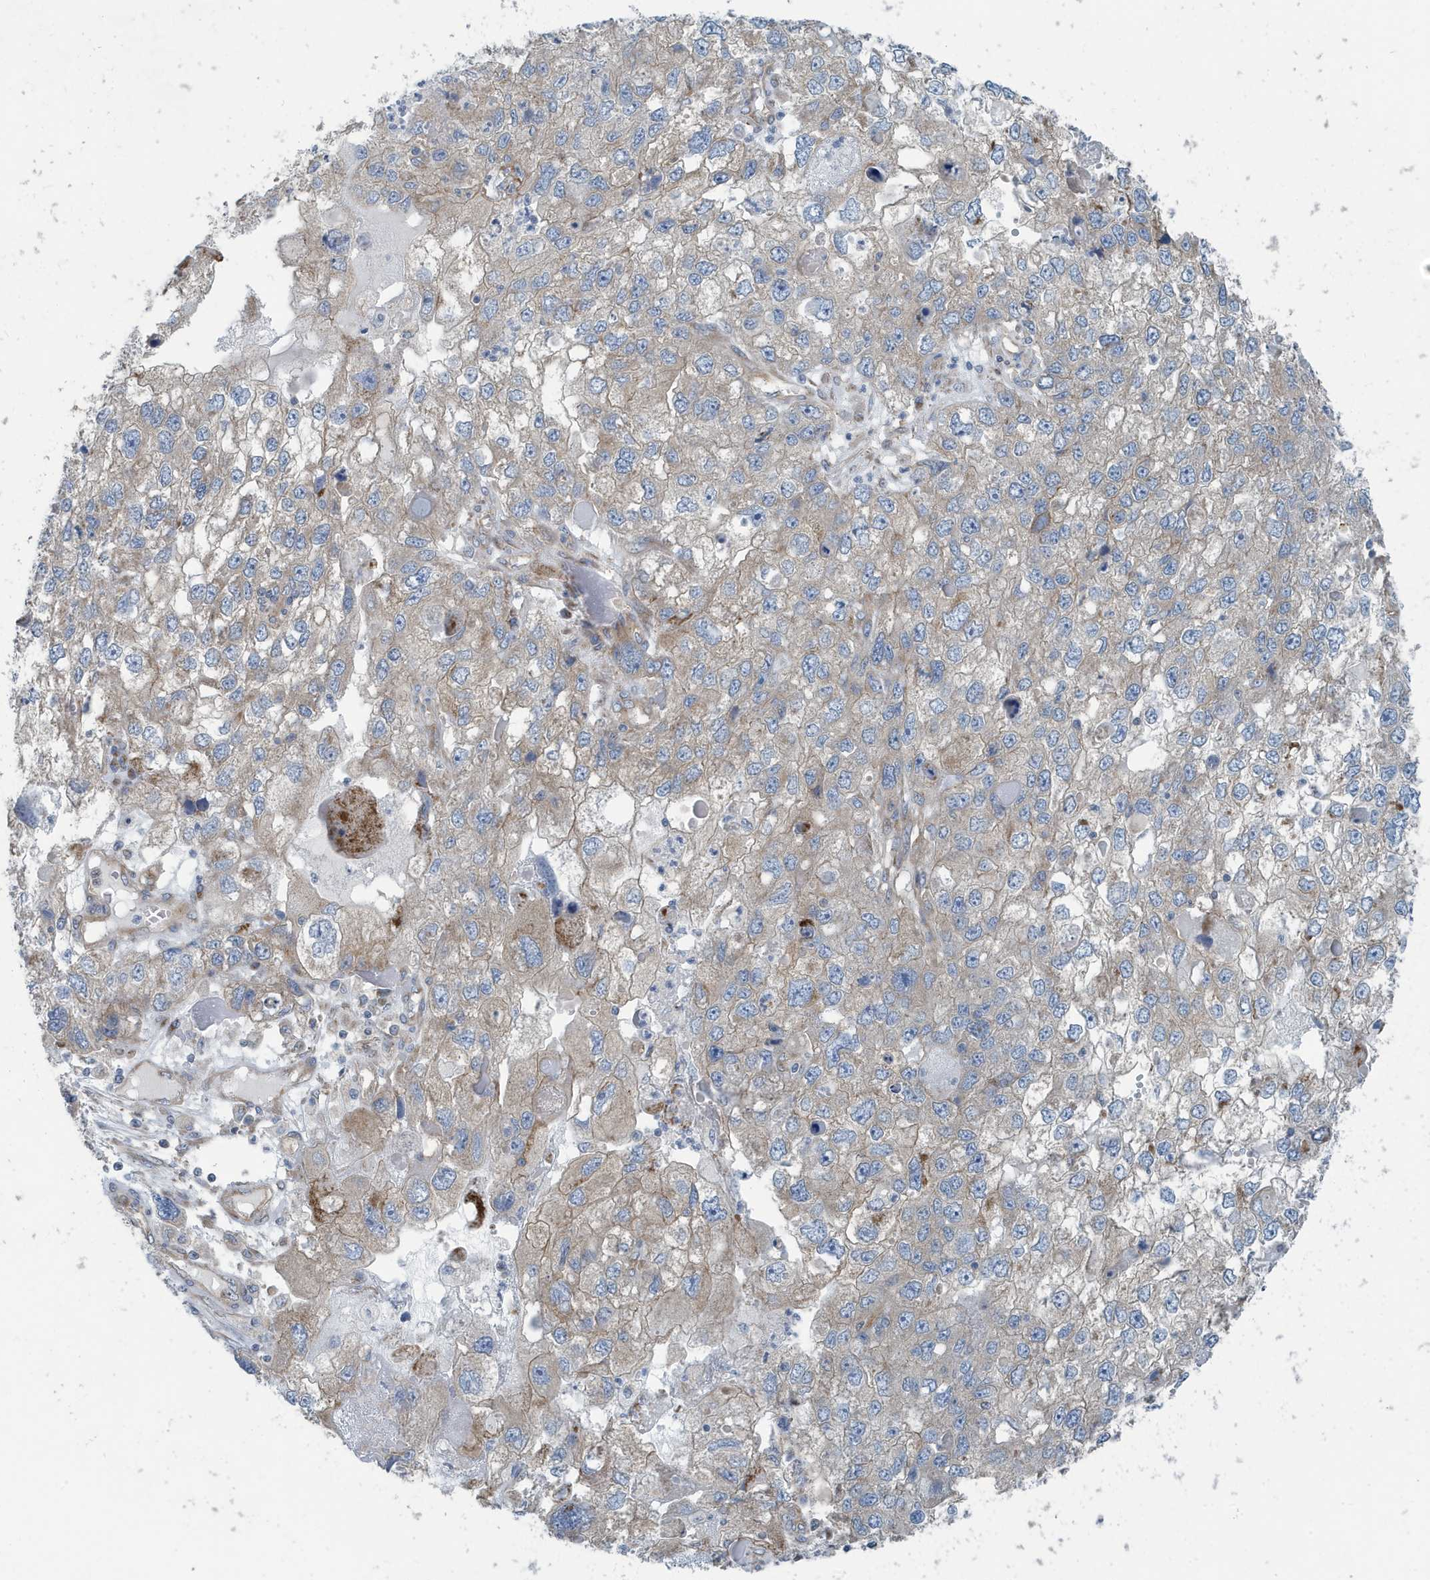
{"staining": {"intensity": "moderate", "quantity": "<25%", "location": "cytoplasmic/membranous"}, "tissue": "endometrial cancer", "cell_type": "Tumor cells", "image_type": "cancer", "snomed": [{"axis": "morphology", "description": "Adenocarcinoma, NOS"}, {"axis": "topography", "description": "Endometrium"}], "caption": "The micrograph shows a brown stain indicating the presence of a protein in the cytoplasmic/membranous of tumor cells in adenocarcinoma (endometrial).", "gene": "PPM1M", "patient": {"sex": "female", "age": 49}}